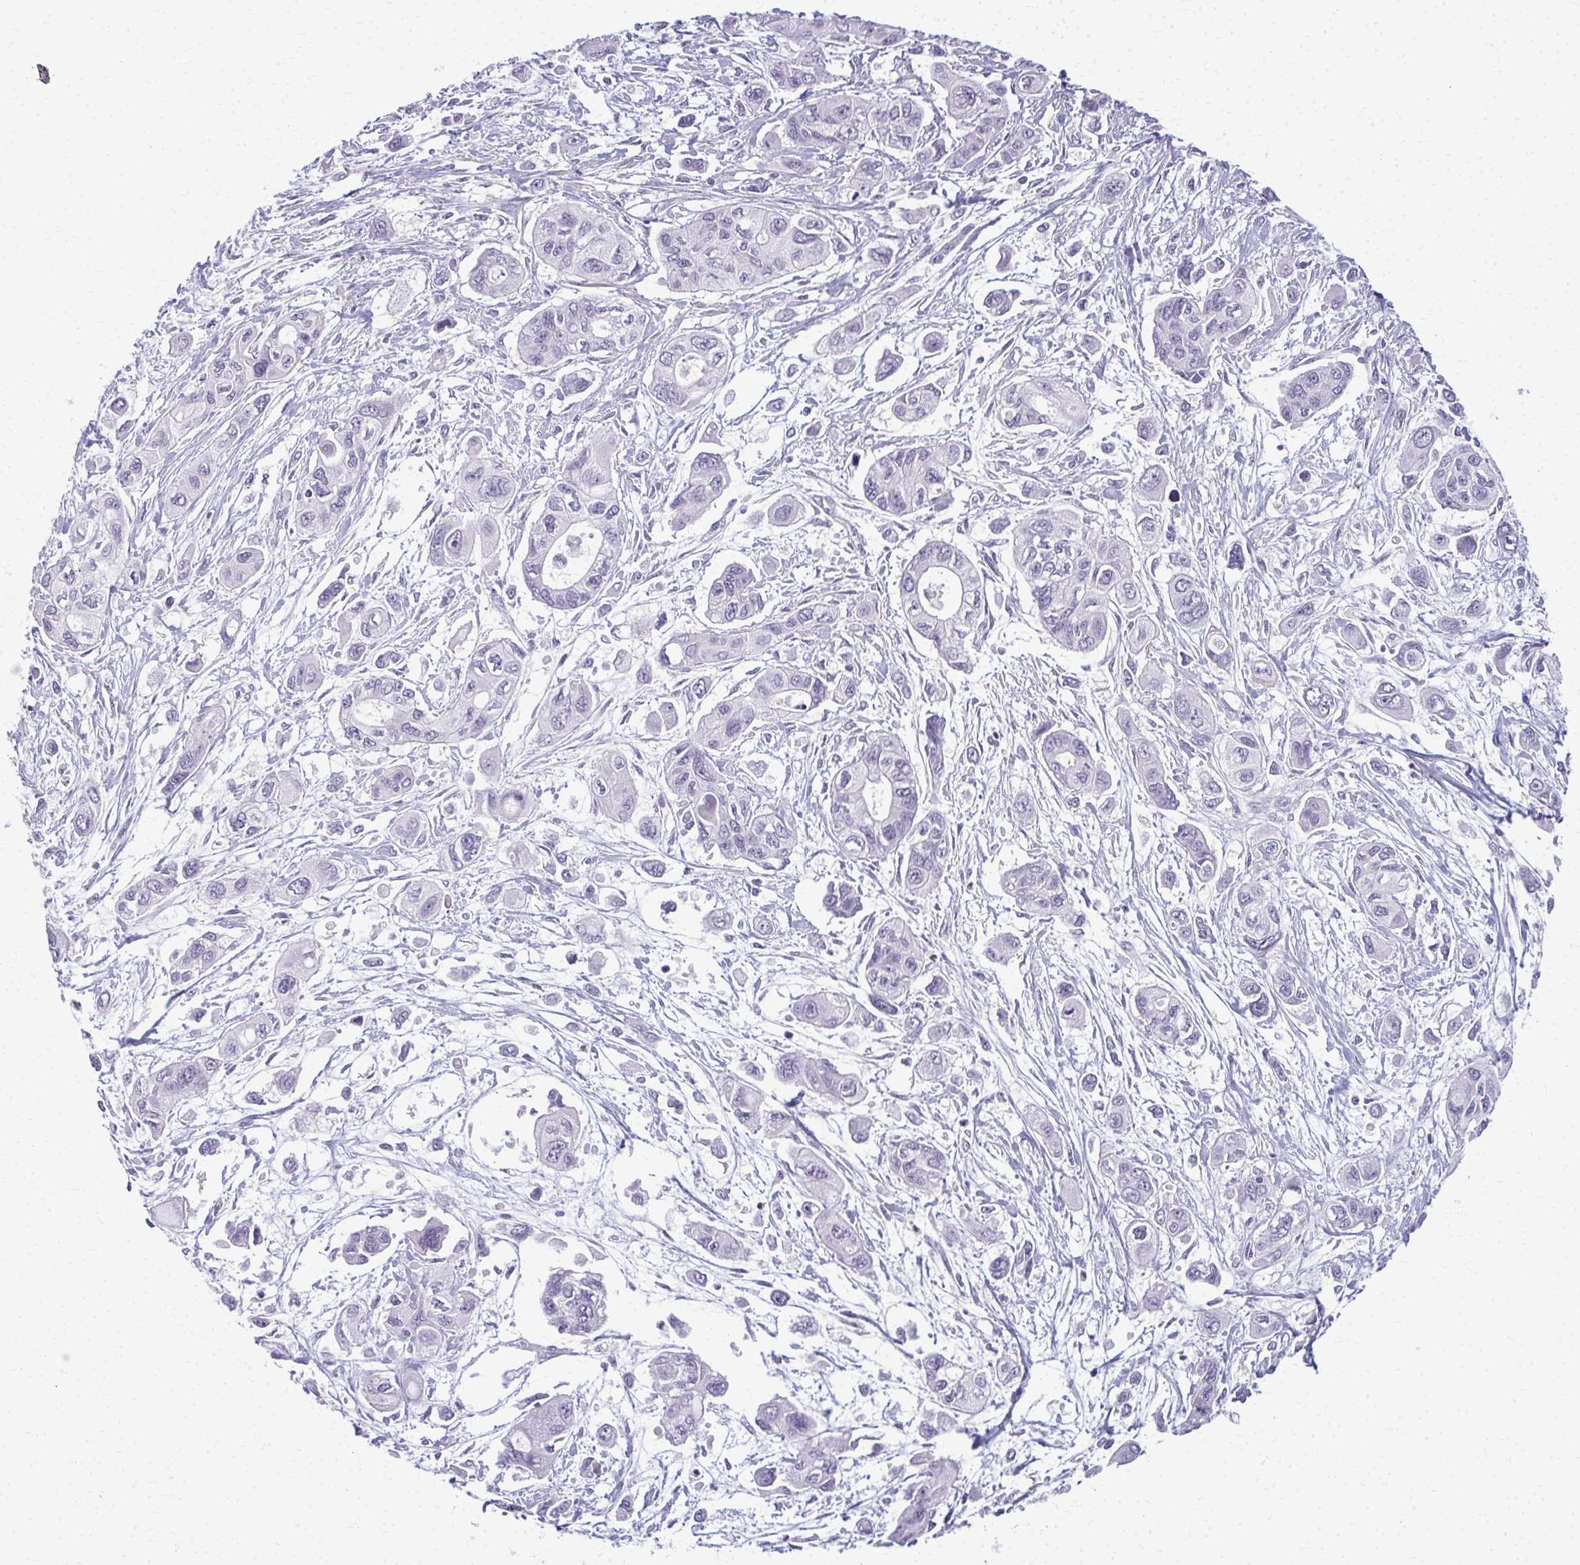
{"staining": {"intensity": "negative", "quantity": "none", "location": "none"}, "tissue": "pancreatic cancer", "cell_type": "Tumor cells", "image_type": "cancer", "snomed": [{"axis": "morphology", "description": "Adenocarcinoma, NOS"}, {"axis": "topography", "description": "Pancreas"}], "caption": "Histopathology image shows no protein positivity in tumor cells of pancreatic cancer tissue. The staining is performed using DAB (3,3'-diaminobenzidine) brown chromogen with nuclei counter-stained in using hematoxylin.", "gene": "CA3", "patient": {"sex": "female", "age": 47}}